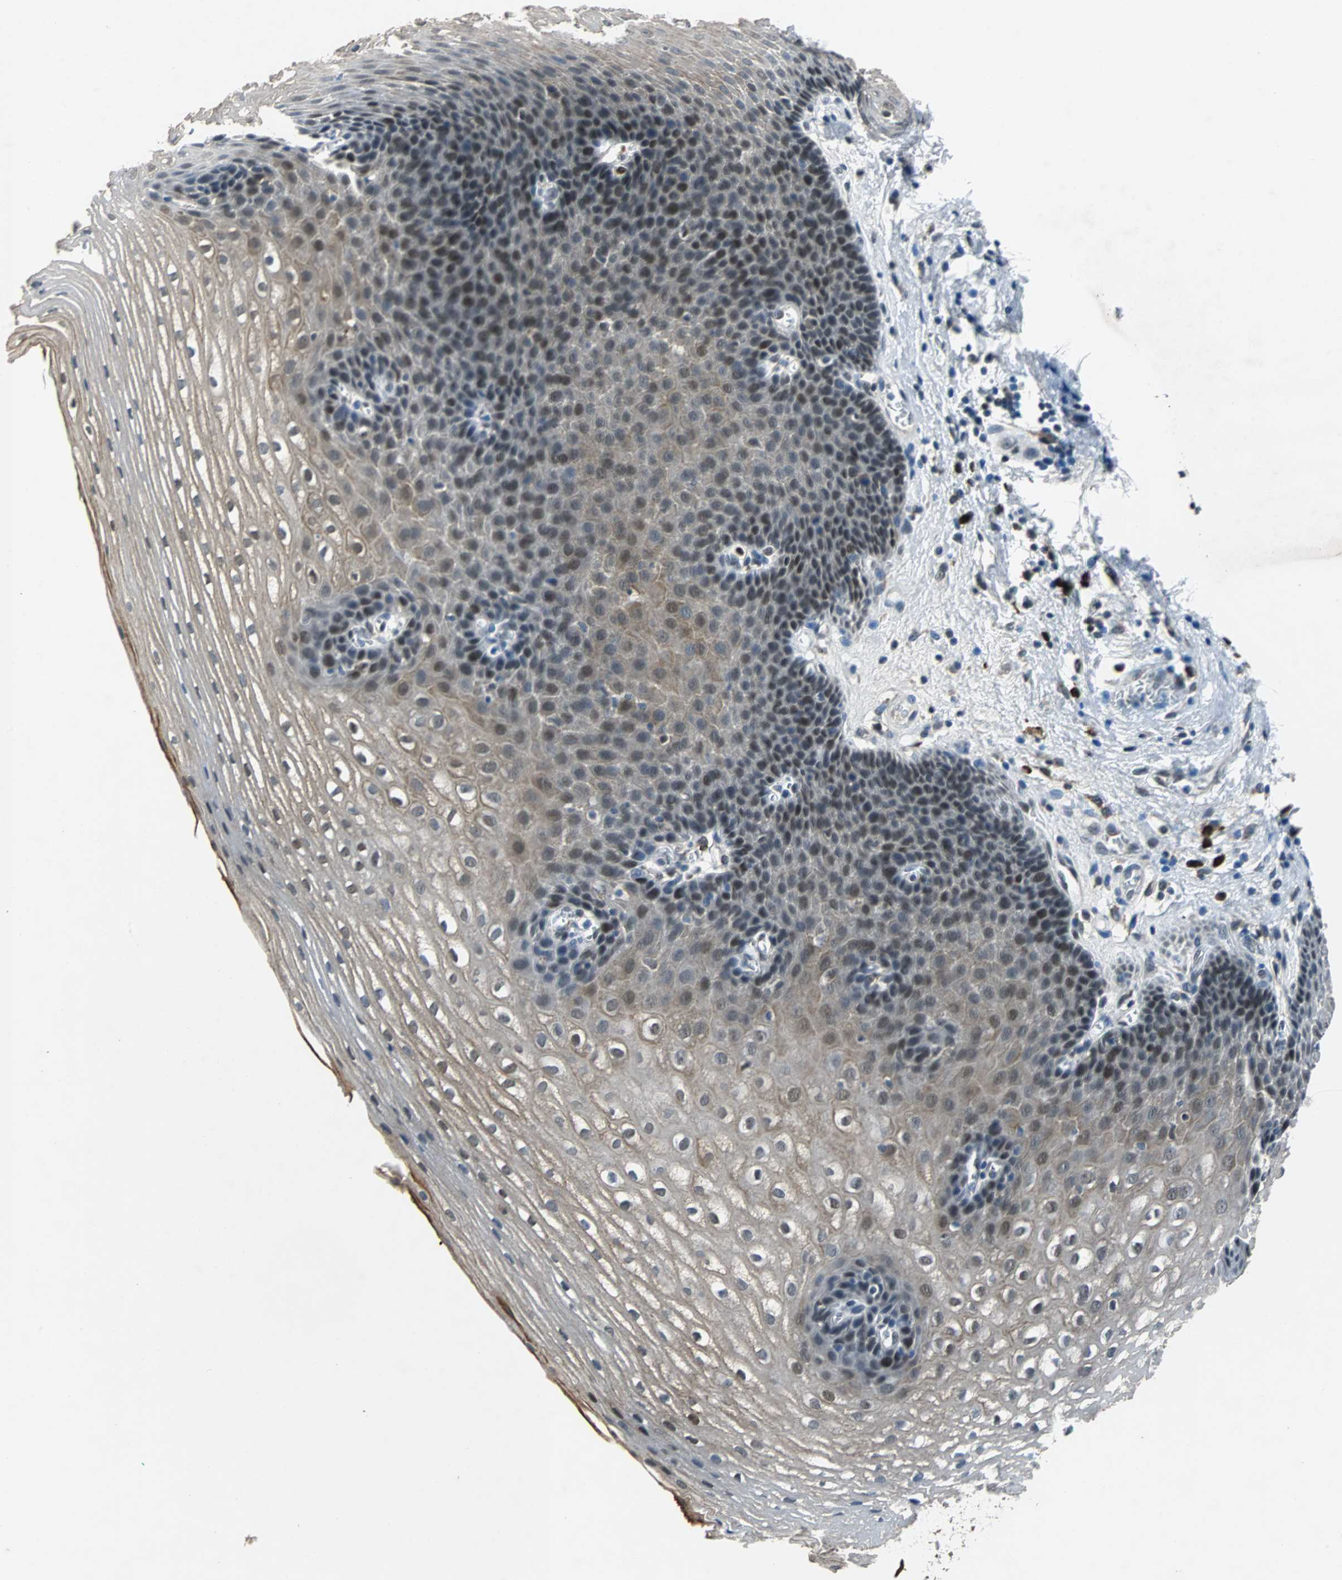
{"staining": {"intensity": "weak", "quantity": "<25%", "location": "cytoplasmic/membranous"}, "tissue": "esophagus", "cell_type": "Squamous epithelial cells", "image_type": "normal", "snomed": [{"axis": "morphology", "description": "Normal tissue, NOS"}, {"axis": "topography", "description": "Esophagus"}], "caption": "High power microscopy image of an immunohistochemistry micrograph of benign esophagus, revealing no significant positivity in squamous epithelial cells. (DAB (3,3'-diaminobenzidine) immunohistochemistry with hematoxylin counter stain).", "gene": "USP28", "patient": {"sex": "male", "age": 48}}